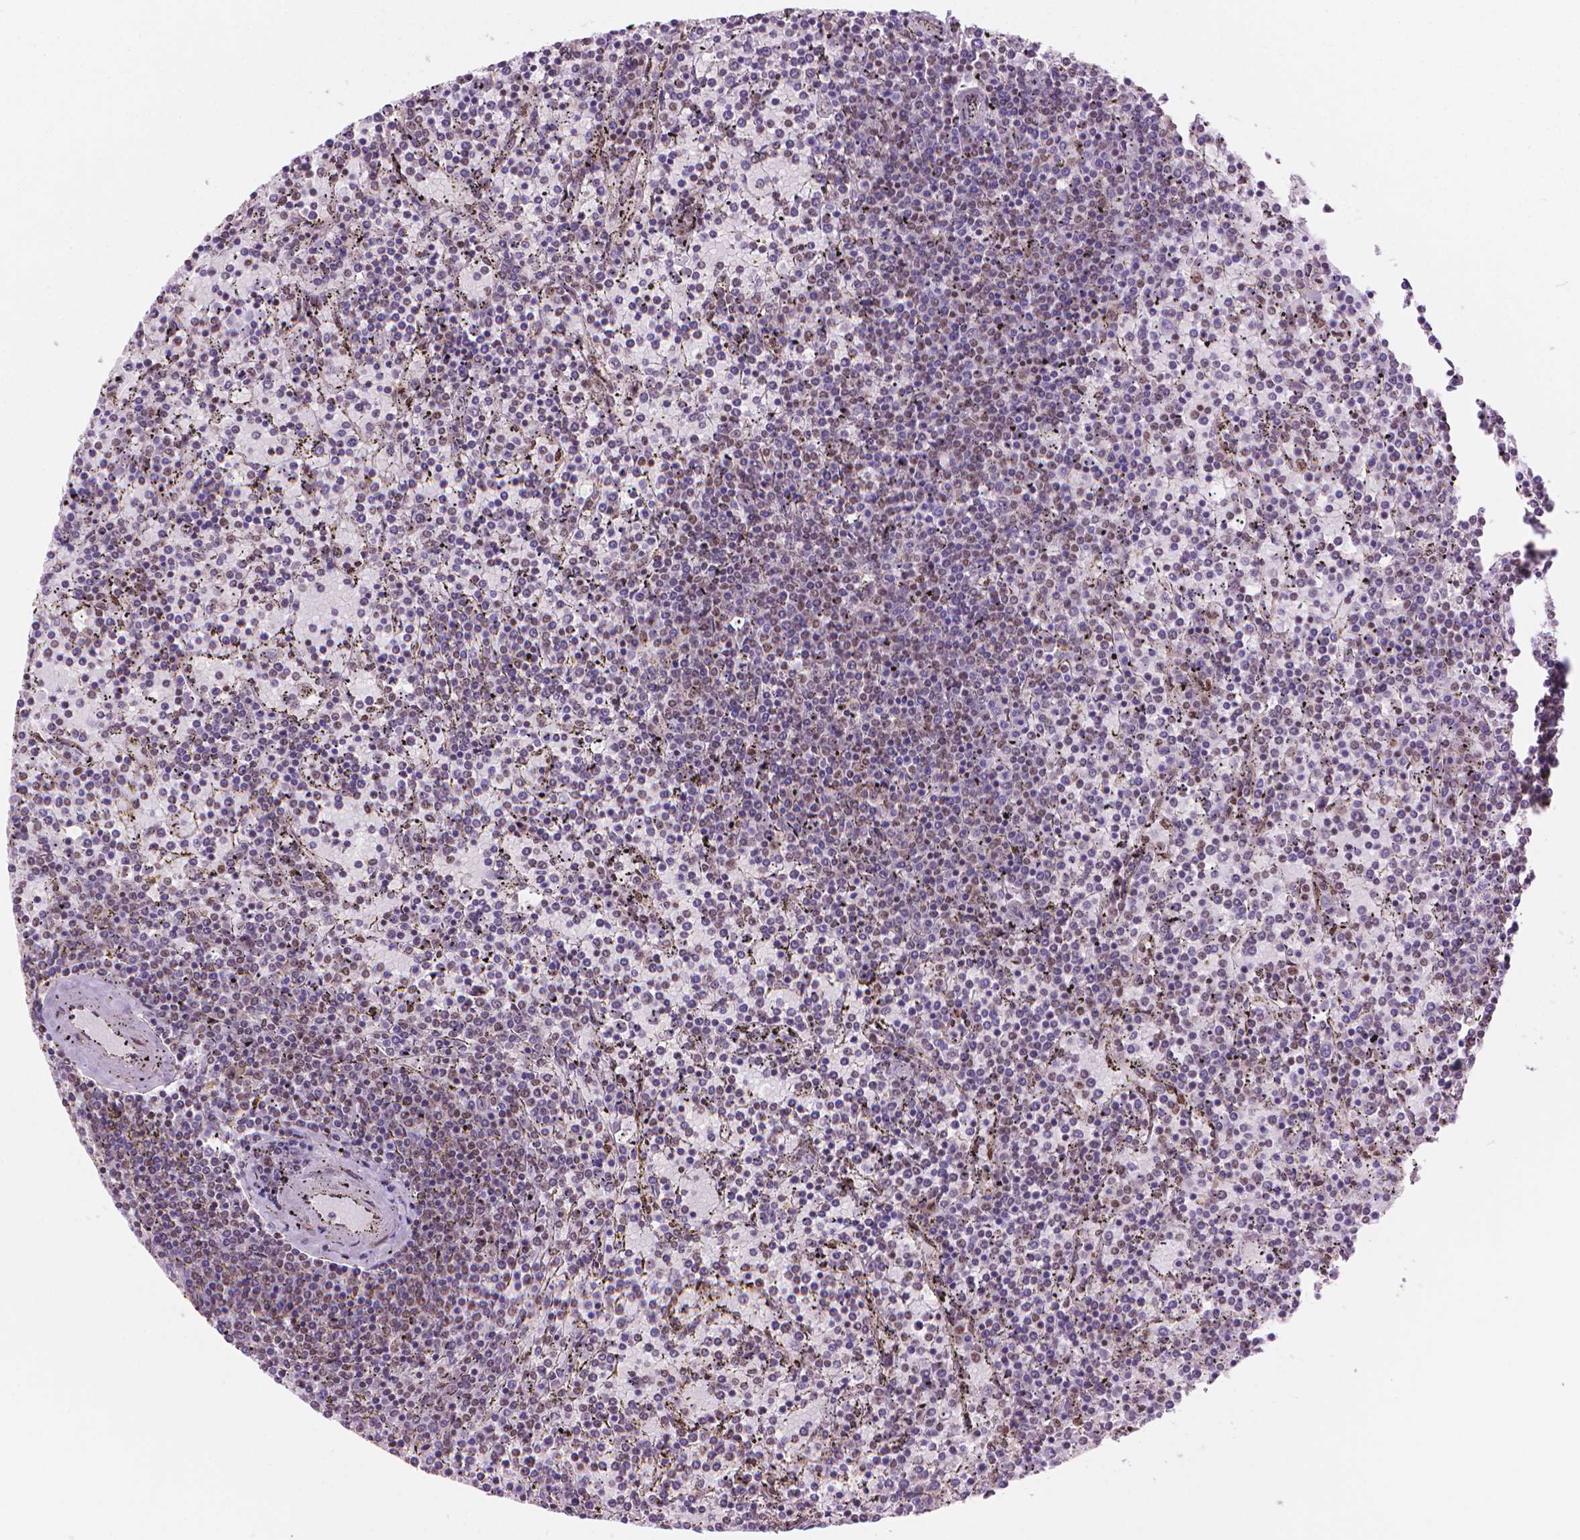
{"staining": {"intensity": "negative", "quantity": "none", "location": "none"}, "tissue": "lymphoma", "cell_type": "Tumor cells", "image_type": "cancer", "snomed": [{"axis": "morphology", "description": "Malignant lymphoma, non-Hodgkin's type, Low grade"}, {"axis": "topography", "description": "Spleen"}], "caption": "Immunohistochemistry (IHC) photomicrograph of human lymphoma stained for a protein (brown), which exhibits no expression in tumor cells. The staining is performed using DAB brown chromogen with nuclei counter-stained in using hematoxylin.", "gene": "UBN1", "patient": {"sex": "female", "age": 77}}